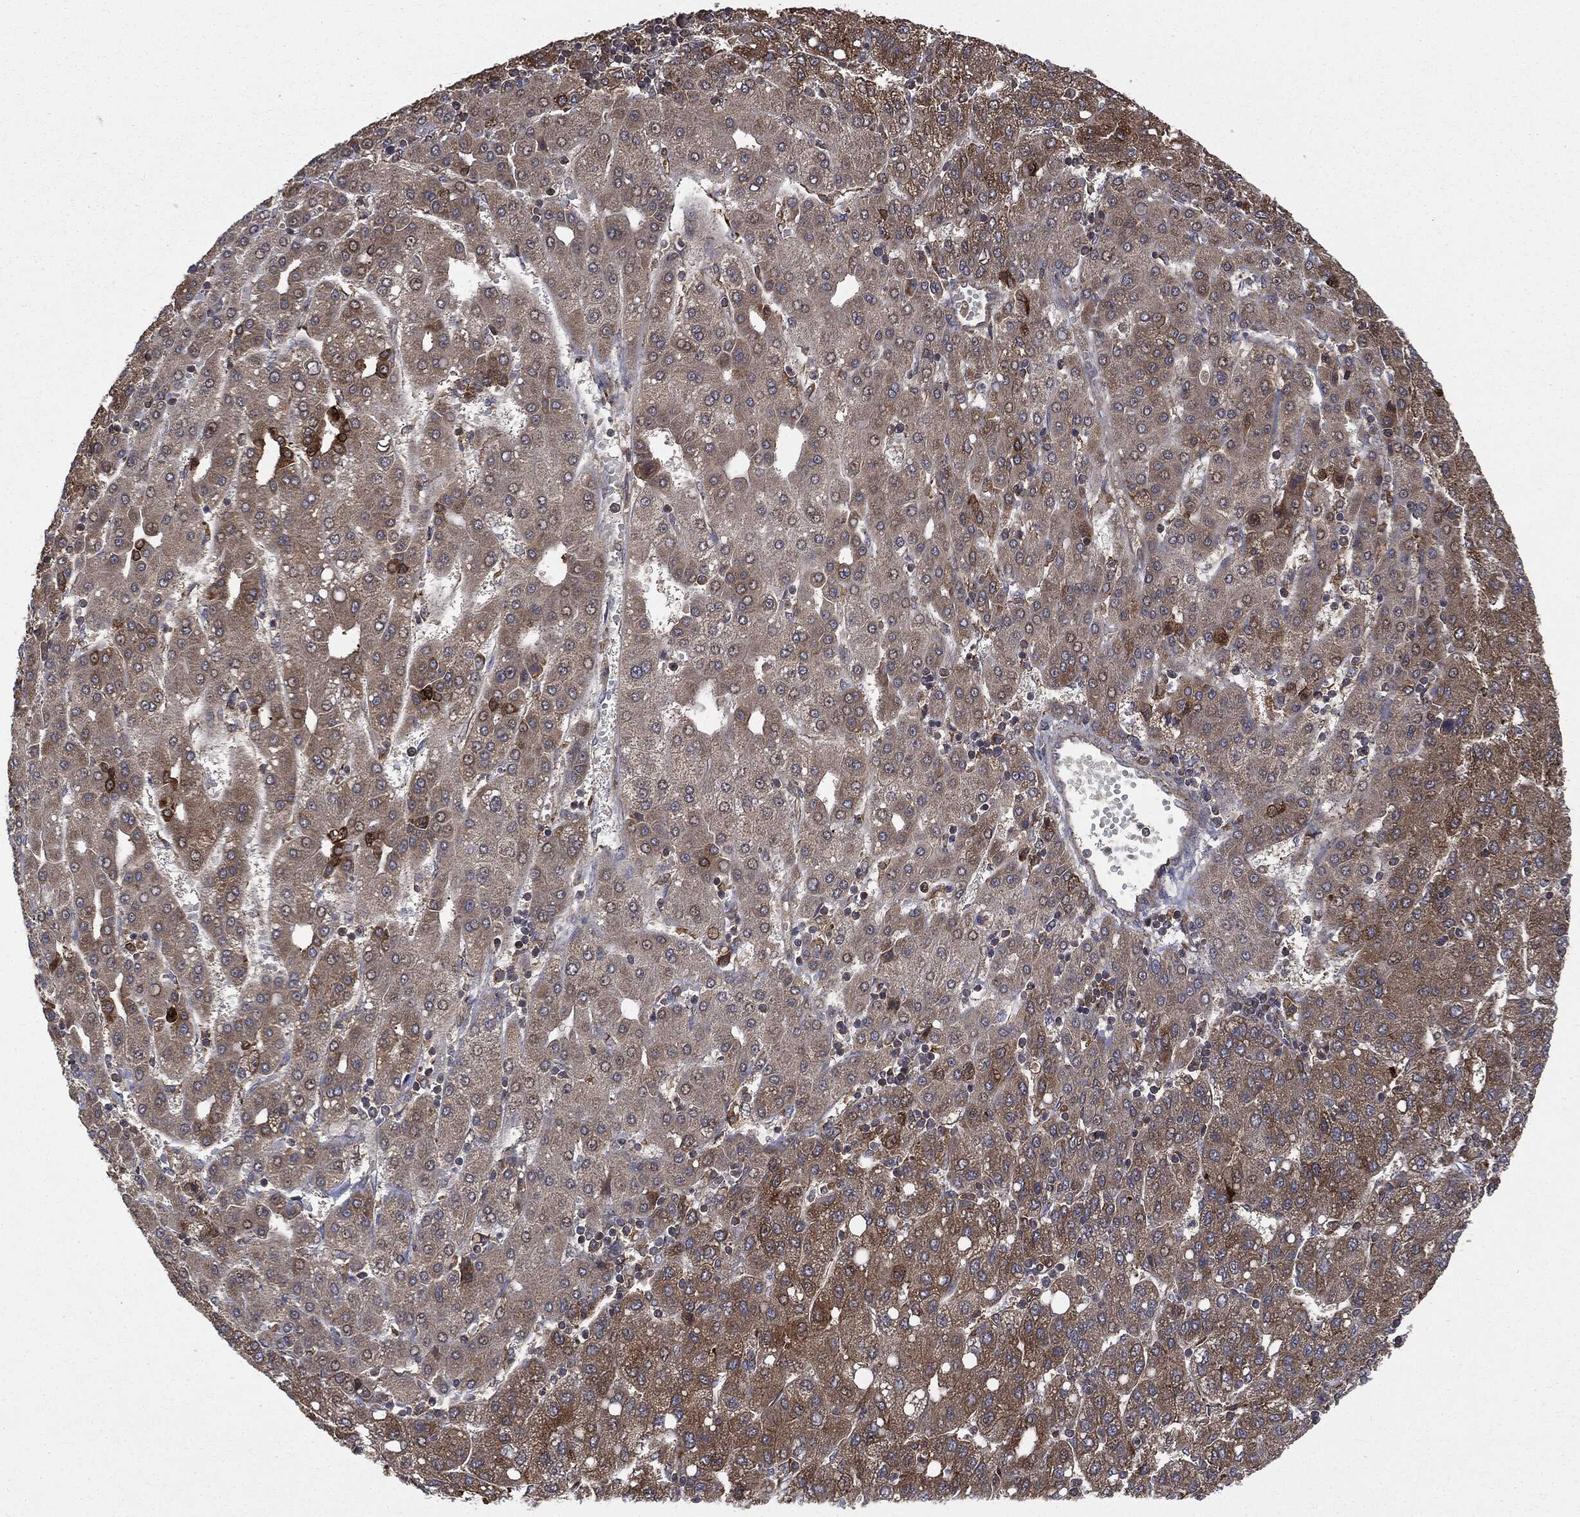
{"staining": {"intensity": "moderate", "quantity": "25%-75%", "location": "cytoplasmic/membranous"}, "tissue": "liver cancer", "cell_type": "Tumor cells", "image_type": "cancer", "snomed": [{"axis": "morphology", "description": "Carcinoma, Hepatocellular, NOS"}, {"axis": "topography", "description": "Liver"}], "caption": "DAB (3,3'-diaminobenzidine) immunohistochemical staining of liver hepatocellular carcinoma shows moderate cytoplasmic/membranous protein staining in about 25%-75% of tumor cells. Using DAB (brown) and hematoxylin (blue) stains, captured at high magnification using brightfield microscopy.", "gene": "PLOD3", "patient": {"sex": "male", "age": 65}}